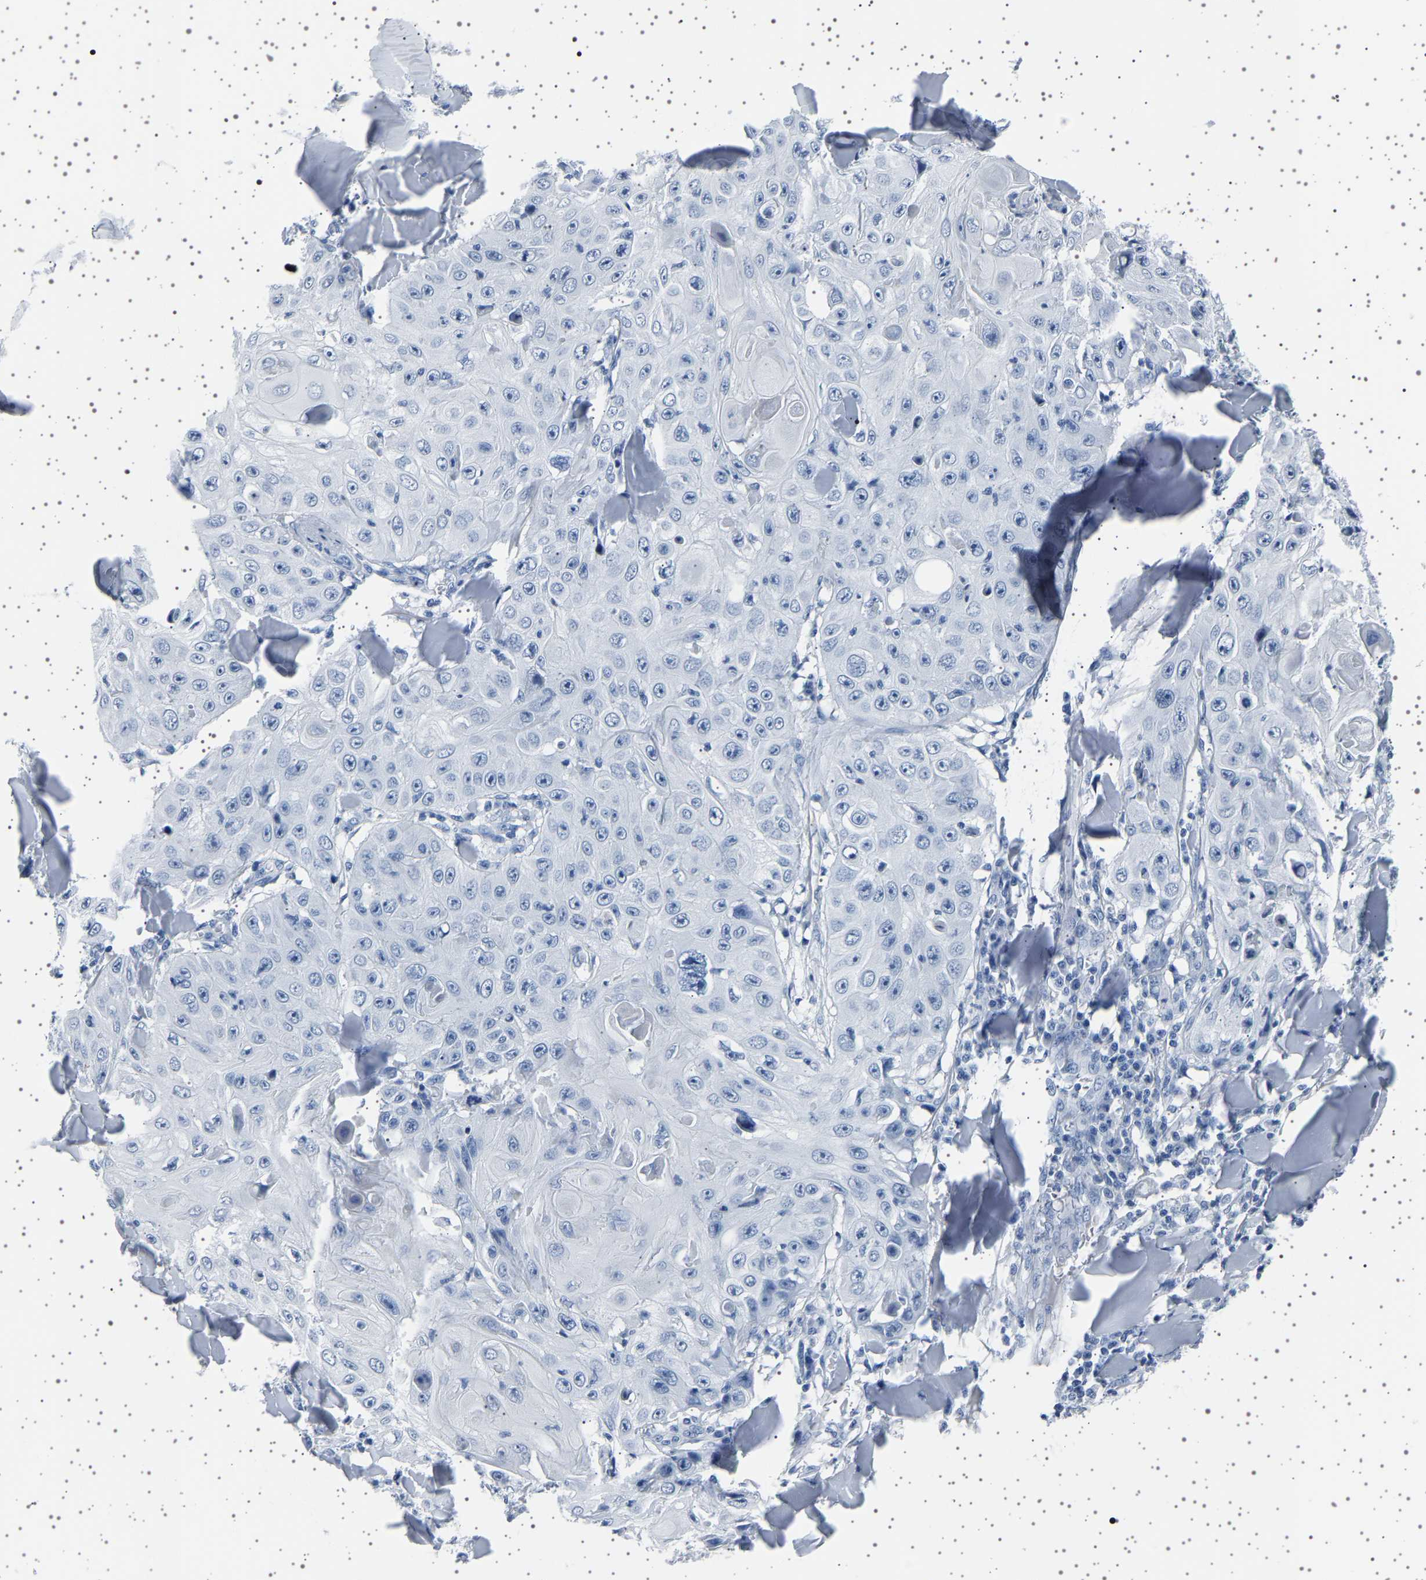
{"staining": {"intensity": "negative", "quantity": "none", "location": "none"}, "tissue": "skin cancer", "cell_type": "Tumor cells", "image_type": "cancer", "snomed": [{"axis": "morphology", "description": "Squamous cell carcinoma, NOS"}, {"axis": "topography", "description": "Skin"}], "caption": "Squamous cell carcinoma (skin) stained for a protein using IHC reveals no staining tumor cells.", "gene": "TFF3", "patient": {"sex": "male", "age": 86}}